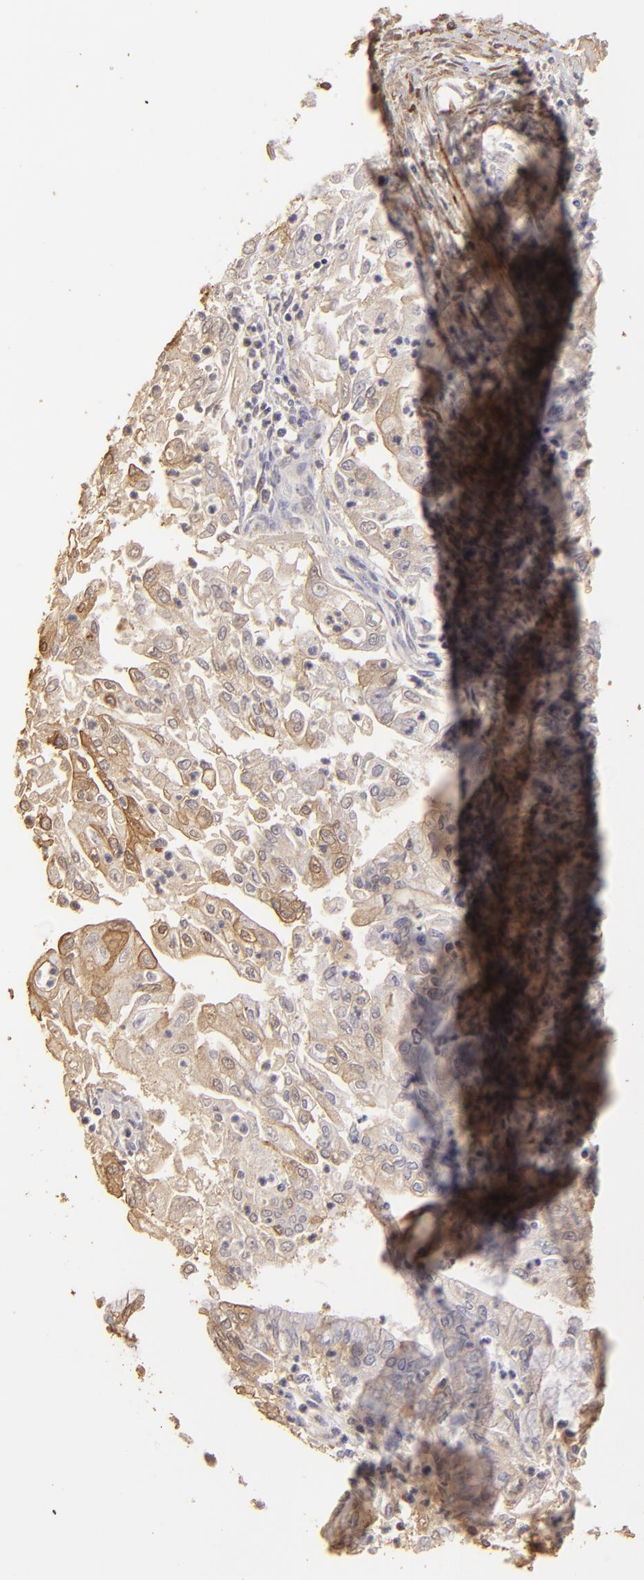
{"staining": {"intensity": "weak", "quantity": "<25%", "location": "cytoplasmic/membranous"}, "tissue": "endometrial cancer", "cell_type": "Tumor cells", "image_type": "cancer", "snomed": [{"axis": "morphology", "description": "Adenocarcinoma, NOS"}, {"axis": "topography", "description": "Endometrium"}], "caption": "DAB immunohistochemical staining of endometrial cancer (adenocarcinoma) reveals no significant positivity in tumor cells.", "gene": "HSPB6", "patient": {"sex": "female", "age": 75}}